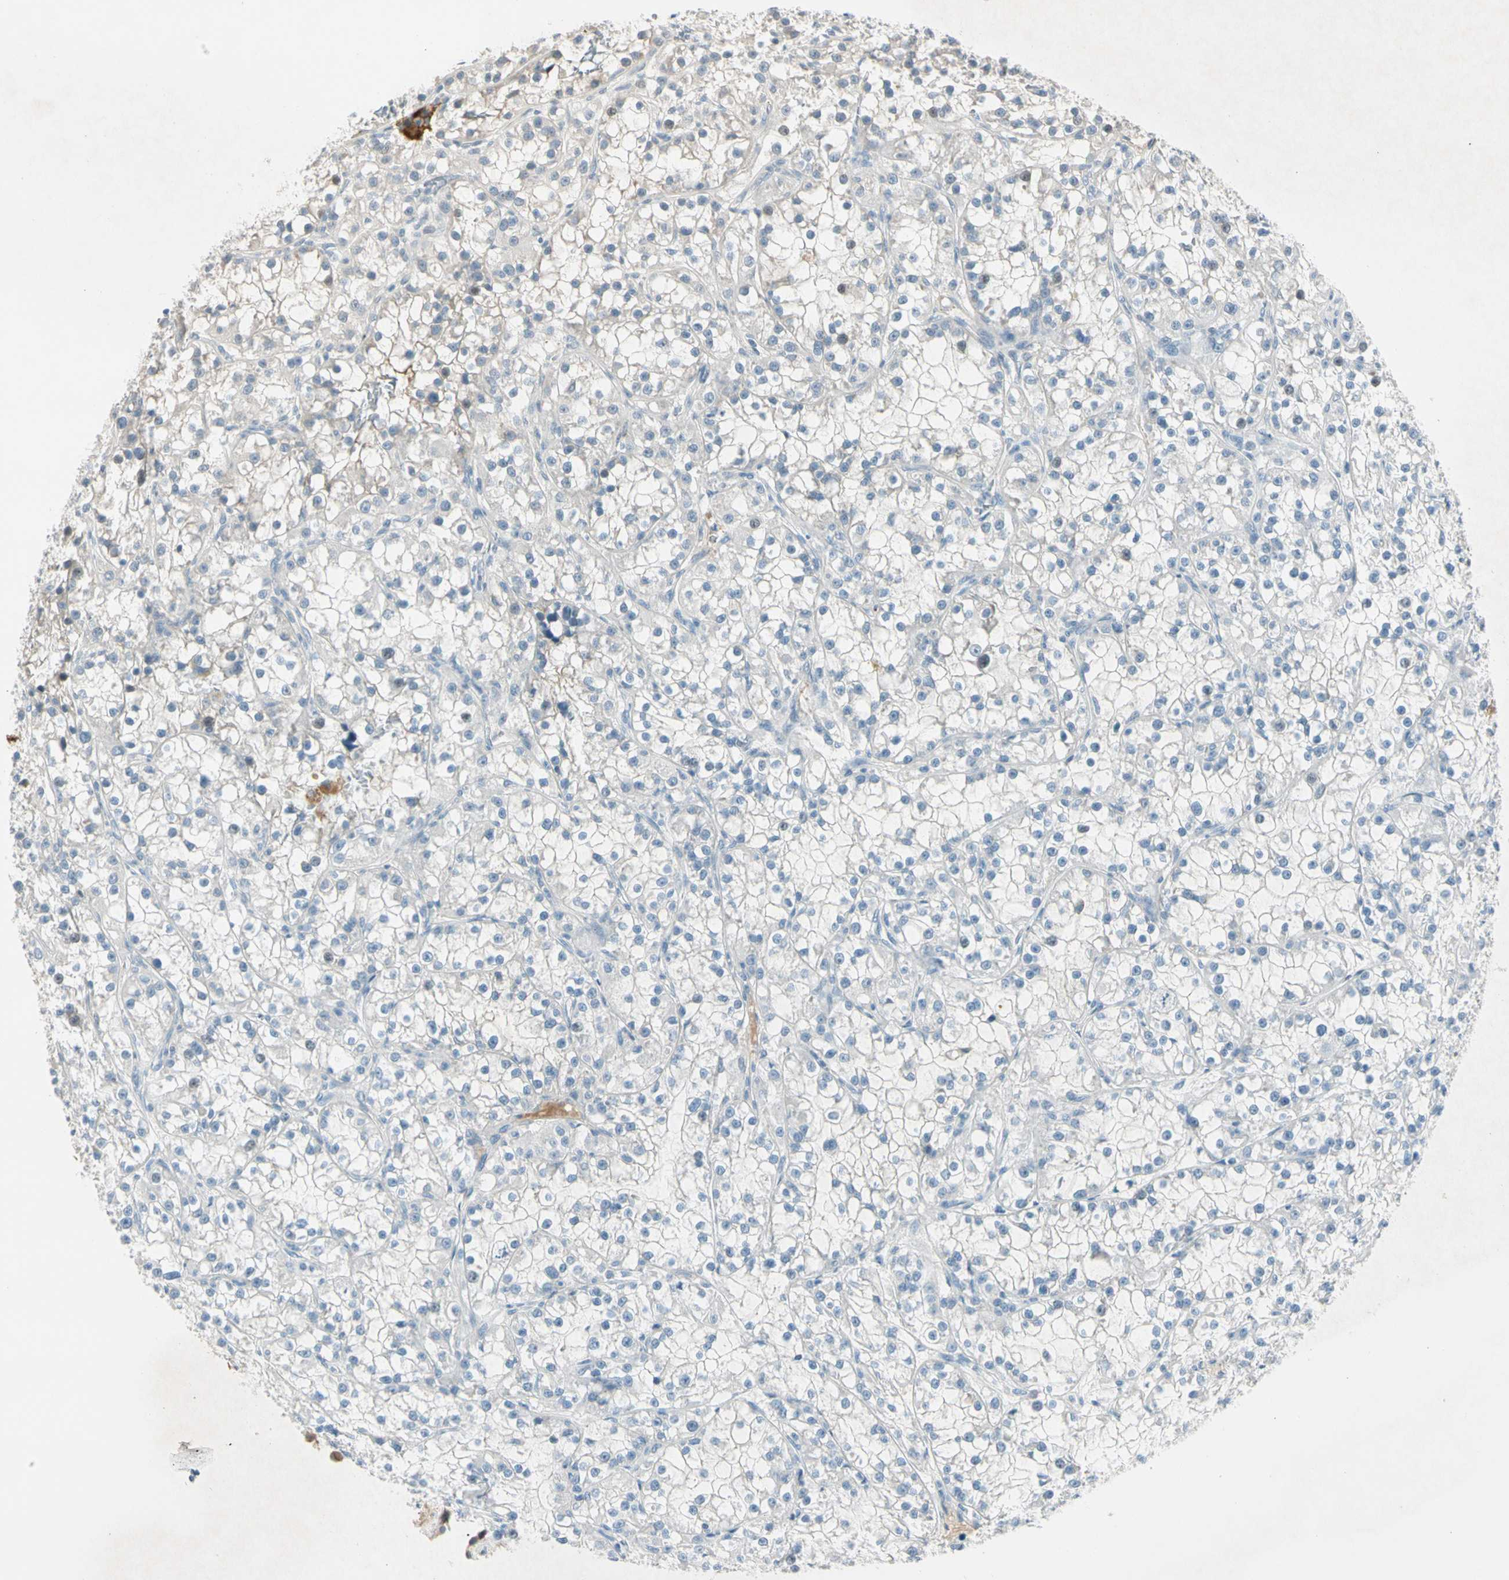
{"staining": {"intensity": "negative", "quantity": "none", "location": "none"}, "tissue": "renal cancer", "cell_type": "Tumor cells", "image_type": "cancer", "snomed": [{"axis": "morphology", "description": "Adenocarcinoma, NOS"}, {"axis": "topography", "description": "Kidney"}], "caption": "A photomicrograph of human renal cancer (adenocarcinoma) is negative for staining in tumor cells.", "gene": "SERPIND1", "patient": {"sex": "female", "age": 52}}